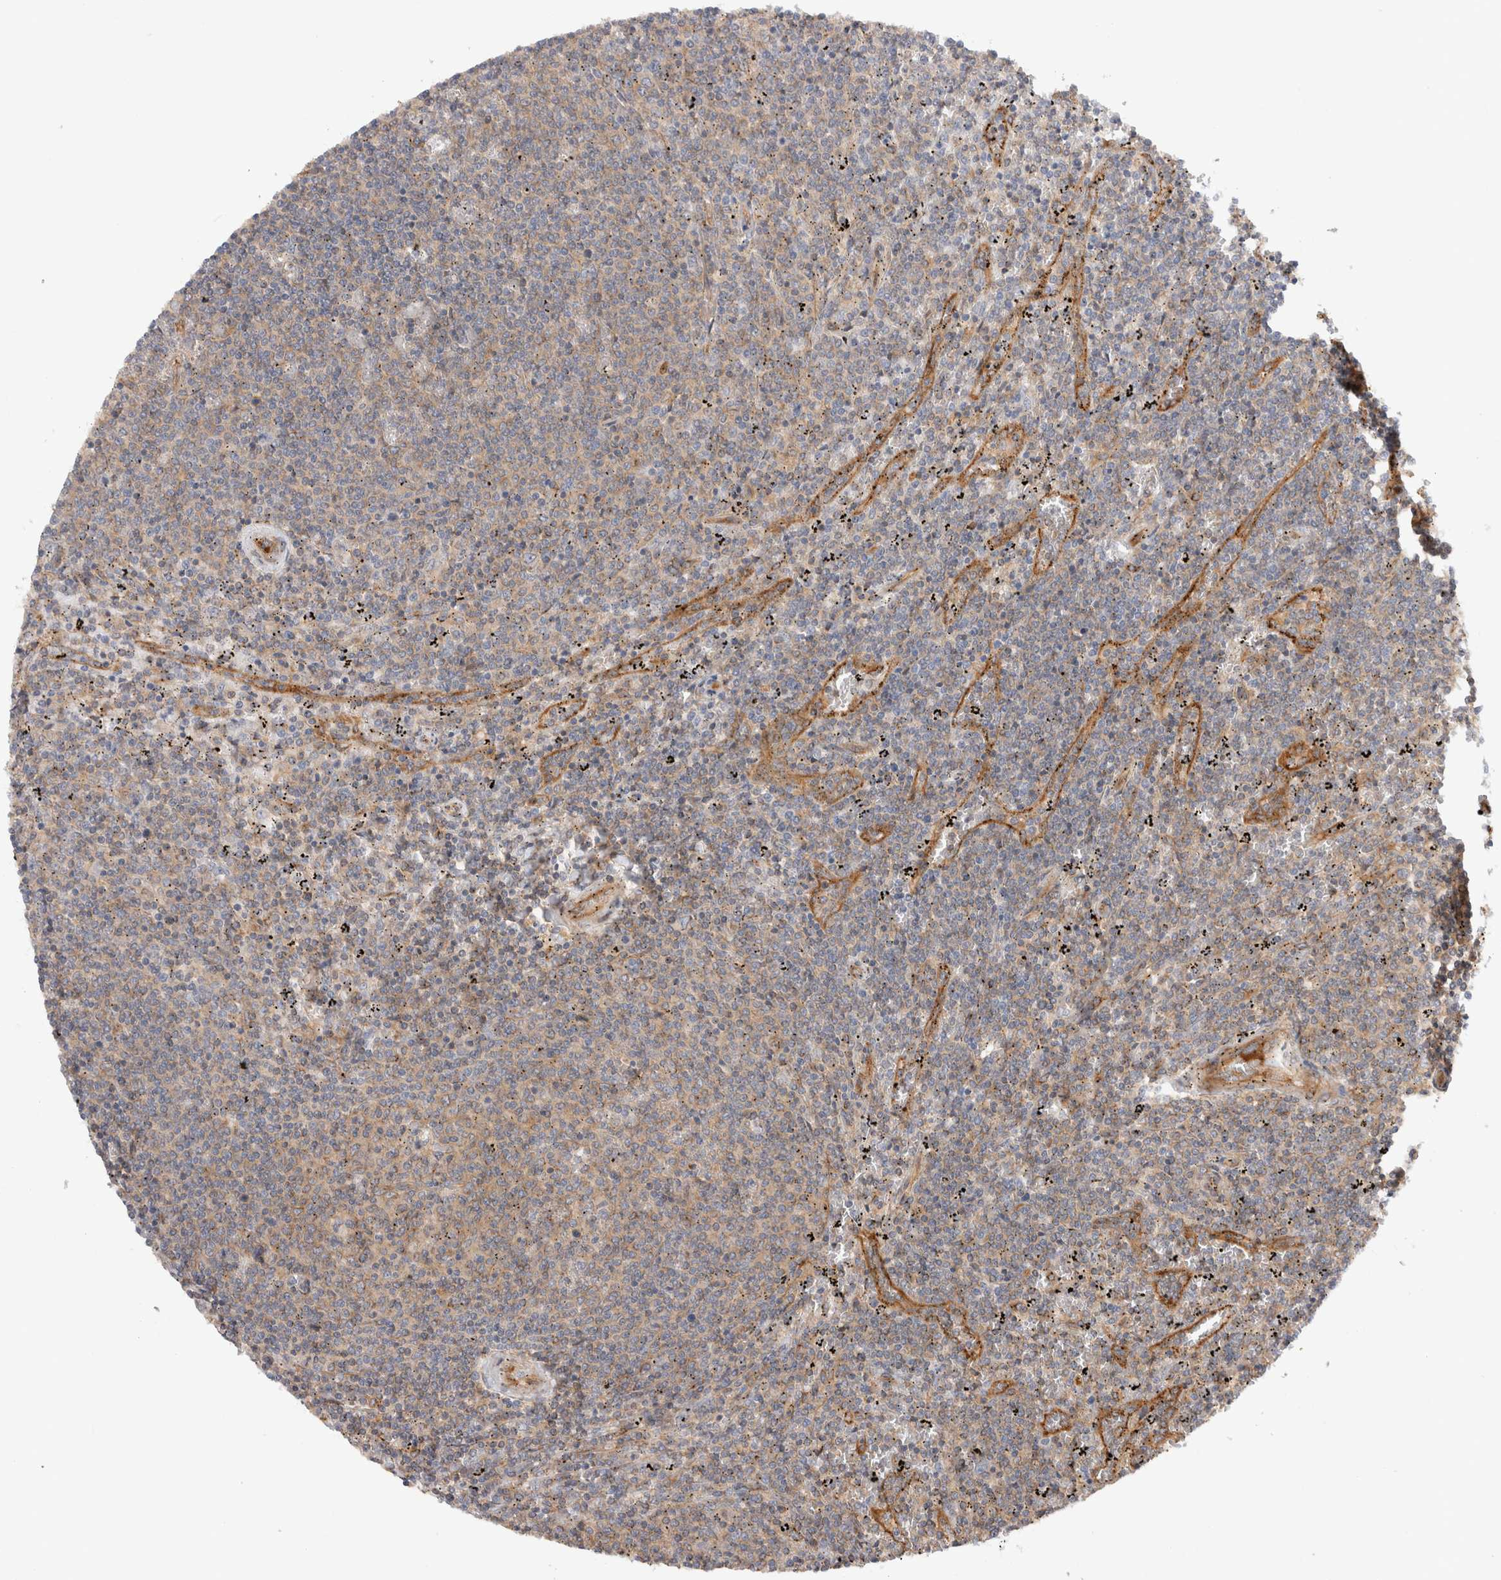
{"staining": {"intensity": "weak", "quantity": "25%-75%", "location": "cytoplasmic/membranous"}, "tissue": "lymphoma", "cell_type": "Tumor cells", "image_type": "cancer", "snomed": [{"axis": "morphology", "description": "Malignant lymphoma, non-Hodgkin's type, Low grade"}, {"axis": "topography", "description": "Spleen"}], "caption": "A brown stain highlights weak cytoplasmic/membranous positivity of a protein in malignant lymphoma, non-Hodgkin's type (low-grade) tumor cells. The staining was performed using DAB, with brown indicating positive protein expression. Nuclei are stained blue with hematoxylin.", "gene": "GPR150", "patient": {"sex": "female", "age": 50}}